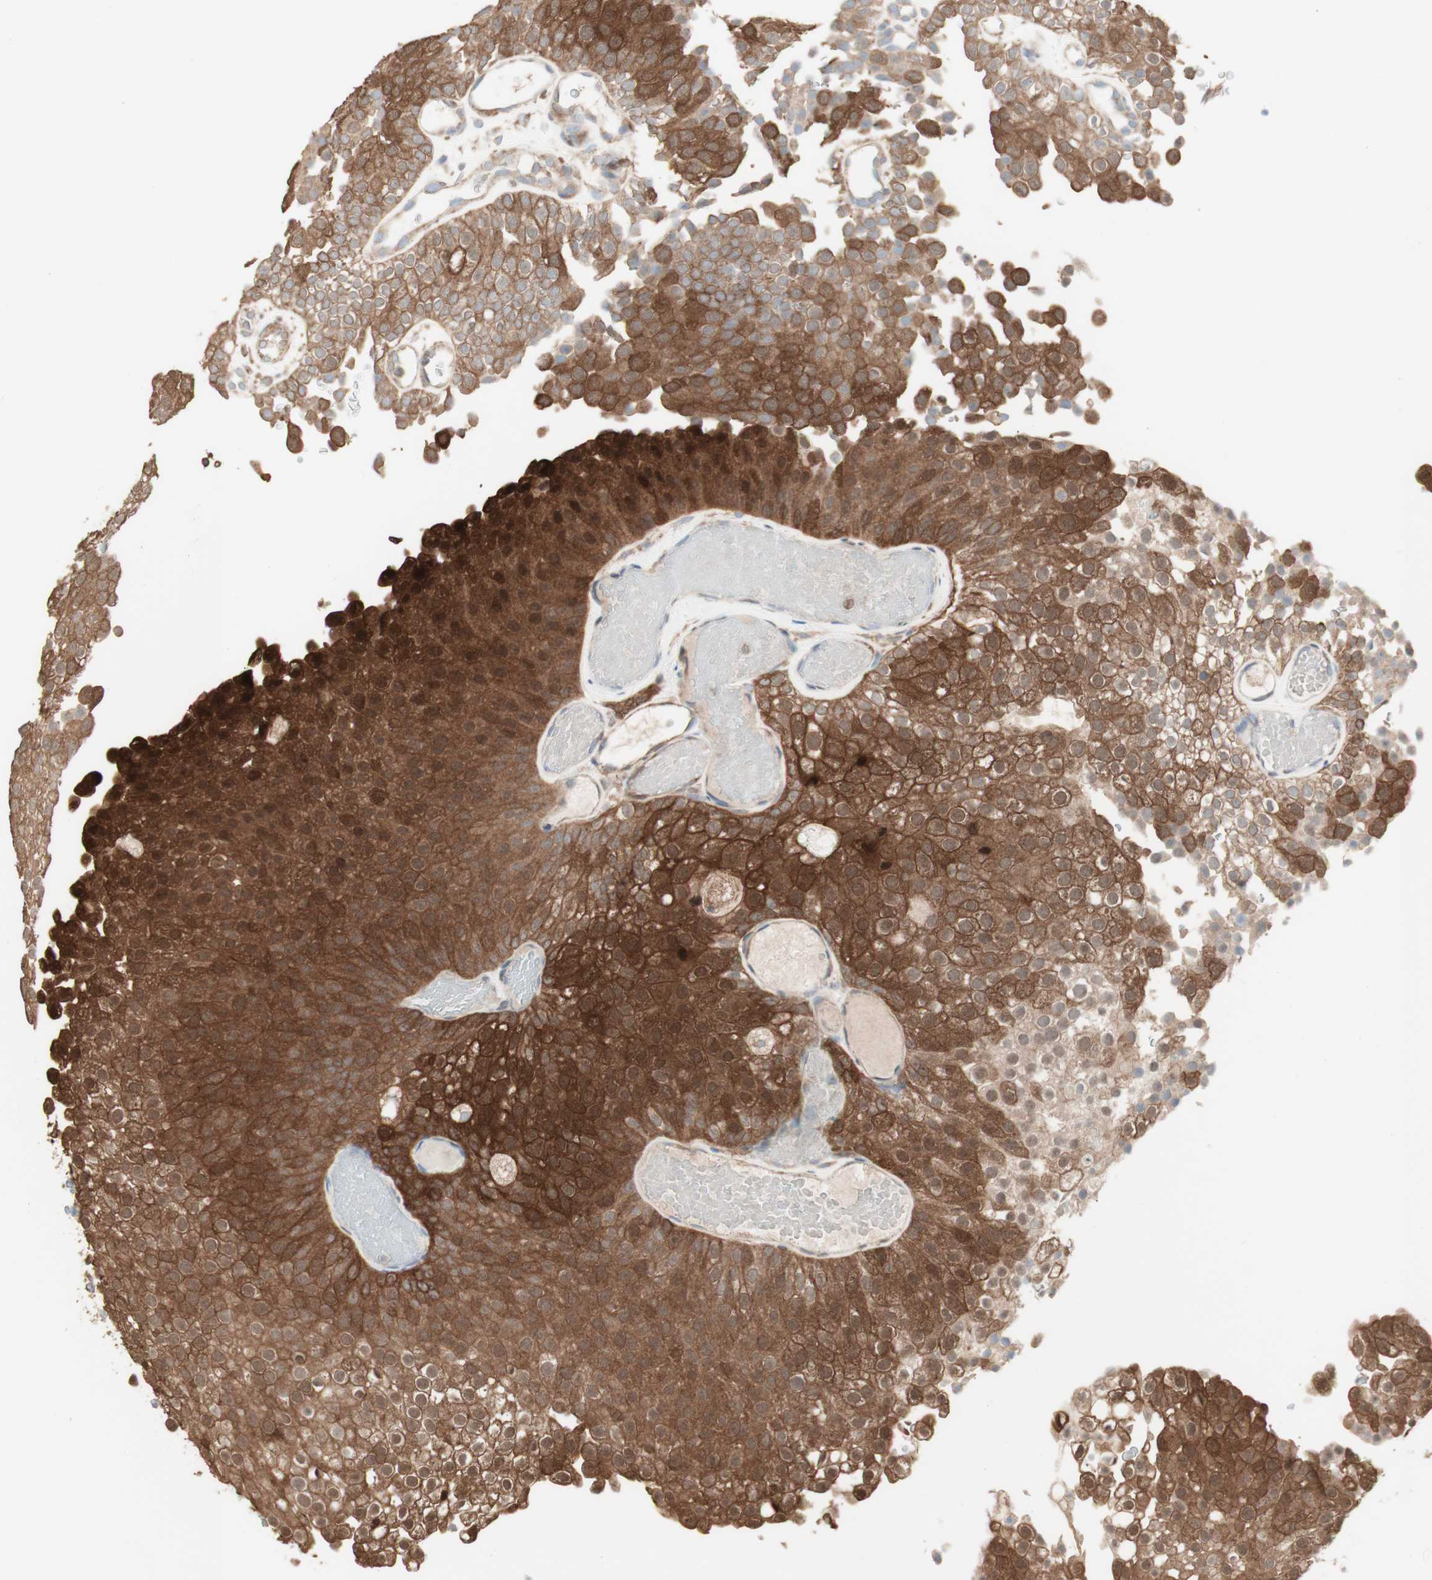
{"staining": {"intensity": "moderate", "quantity": ">75%", "location": "cytoplasmic/membranous"}, "tissue": "urothelial cancer", "cell_type": "Tumor cells", "image_type": "cancer", "snomed": [{"axis": "morphology", "description": "Urothelial carcinoma, Low grade"}, {"axis": "topography", "description": "Urinary bladder"}], "caption": "Tumor cells display medium levels of moderate cytoplasmic/membranous expression in about >75% of cells in human low-grade urothelial carcinoma. (Brightfield microscopy of DAB IHC at high magnification).", "gene": "COMT", "patient": {"sex": "male", "age": 78}}